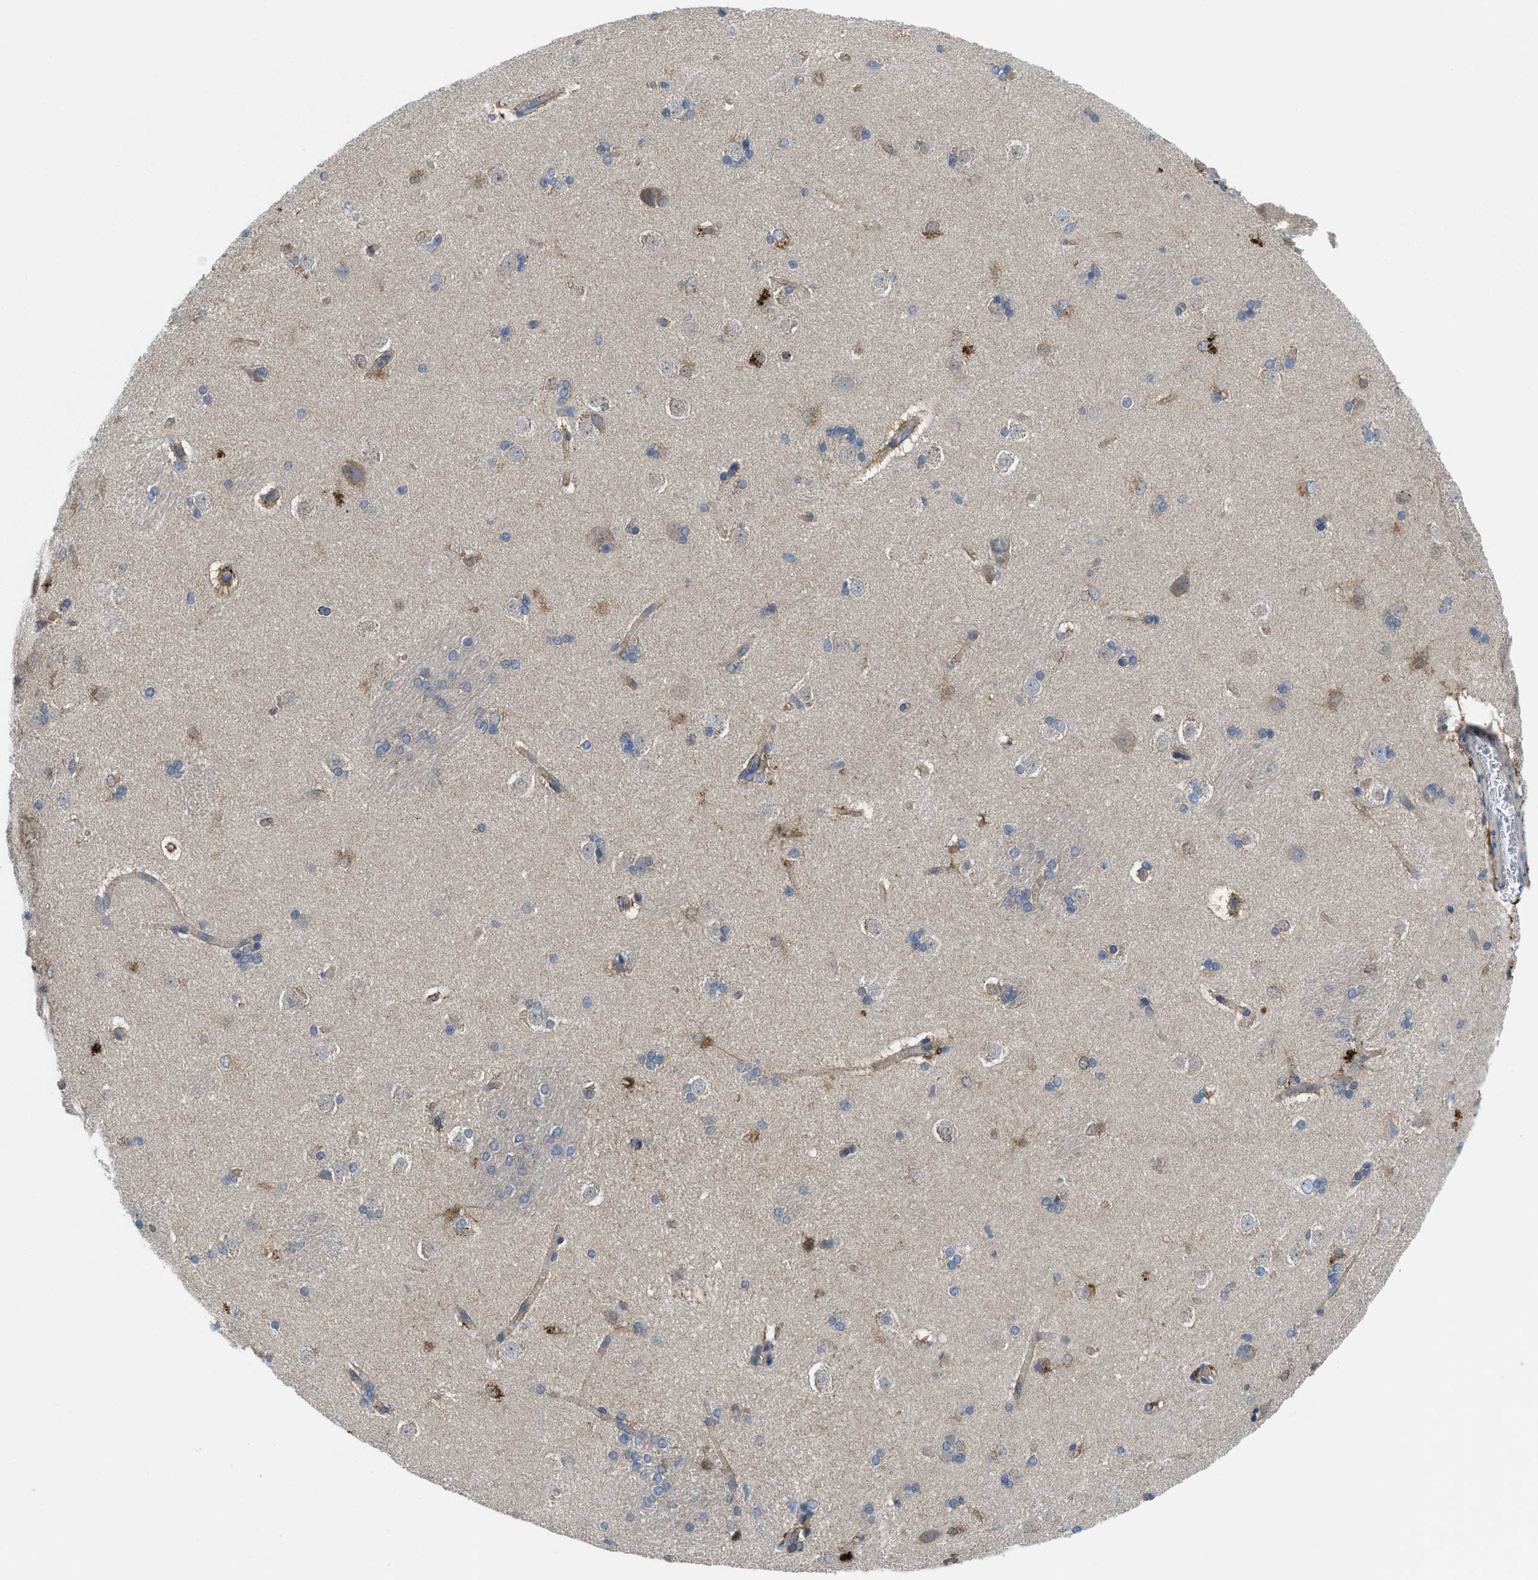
{"staining": {"intensity": "moderate", "quantity": "<25%", "location": "cytoplasmic/membranous"}, "tissue": "caudate", "cell_type": "Glial cells", "image_type": "normal", "snomed": [{"axis": "morphology", "description": "Normal tissue, NOS"}, {"axis": "topography", "description": "Lateral ventricle wall"}], "caption": "High-magnification brightfield microscopy of normal caudate stained with DAB (brown) and counterstained with hematoxylin (blue). glial cells exhibit moderate cytoplasmic/membranous staining is present in about<25% of cells.", "gene": "BAZ2B", "patient": {"sex": "female", "age": 19}}